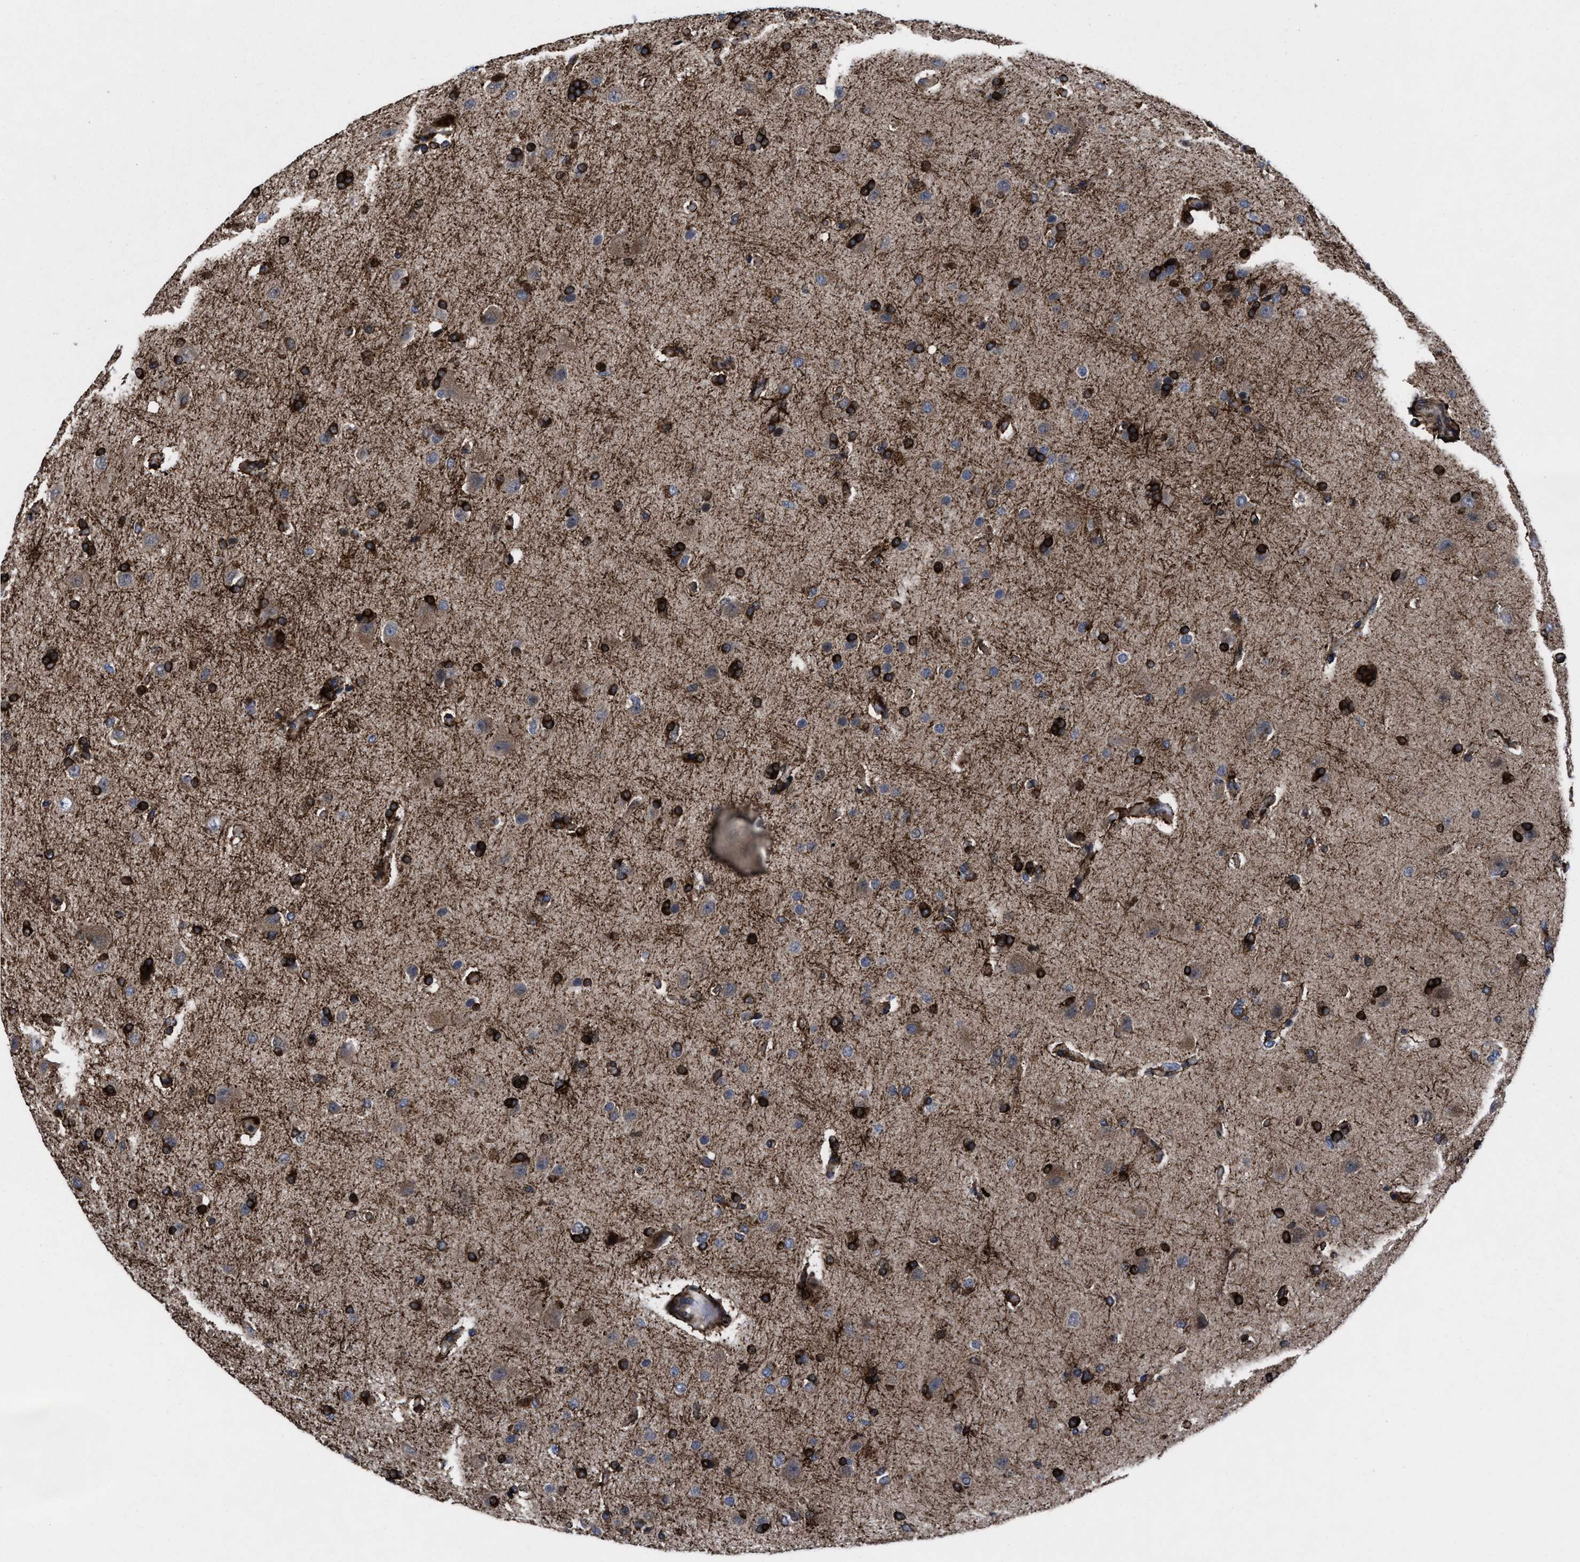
{"staining": {"intensity": "strong", "quantity": ">75%", "location": "cytoplasmic/membranous"}, "tissue": "glioma", "cell_type": "Tumor cells", "image_type": "cancer", "snomed": [{"axis": "morphology", "description": "Glioma, malignant, High grade"}, {"axis": "topography", "description": "Brain"}], "caption": "High-magnification brightfield microscopy of malignant glioma (high-grade) stained with DAB (3,3'-diaminobenzidine) (brown) and counterstained with hematoxylin (blue). tumor cells exhibit strong cytoplasmic/membranous positivity is identified in approximately>75% of cells.", "gene": "MRPL50", "patient": {"sex": "male", "age": 72}}